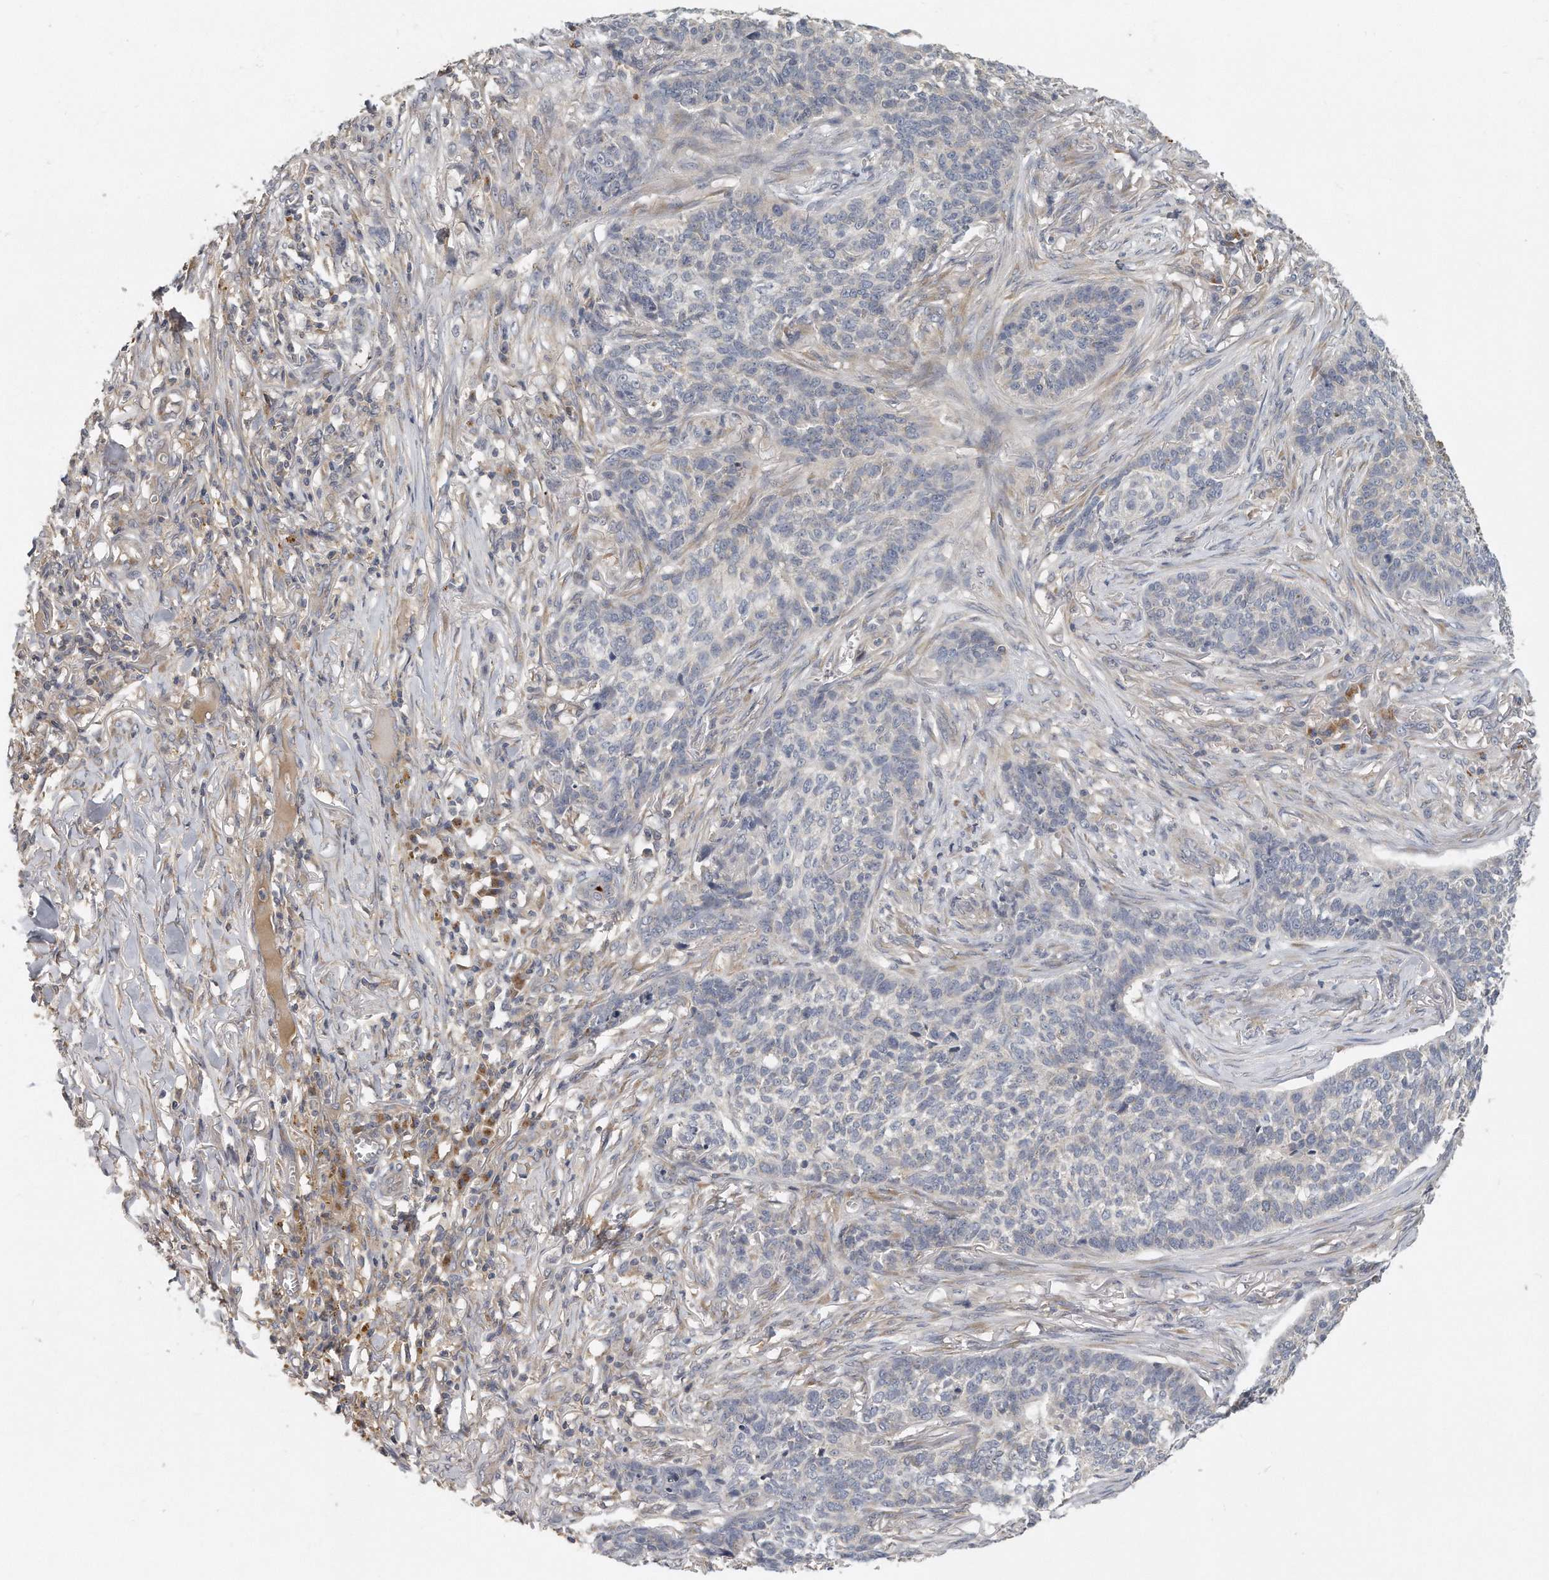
{"staining": {"intensity": "negative", "quantity": "none", "location": "none"}, "tissue": "skin cancer", "cell_type": "Tumor cells", "image_type": "cancer", "snomed": [{"axis": "morphology", "description": "Basal cell carcinoma"}, {"axis": "topography", "description": "Skin"}], "caption": "Immunohistochemical staining of human skin cancer shows no significant staining in tumor cells. (DAB (3,3'-diaminobenzidine) immunohistochemistry (IHC) with hematoxylin counter stain).", "gene": "TRAPPC14", "patient": {"sex": "male", "age": 85}}